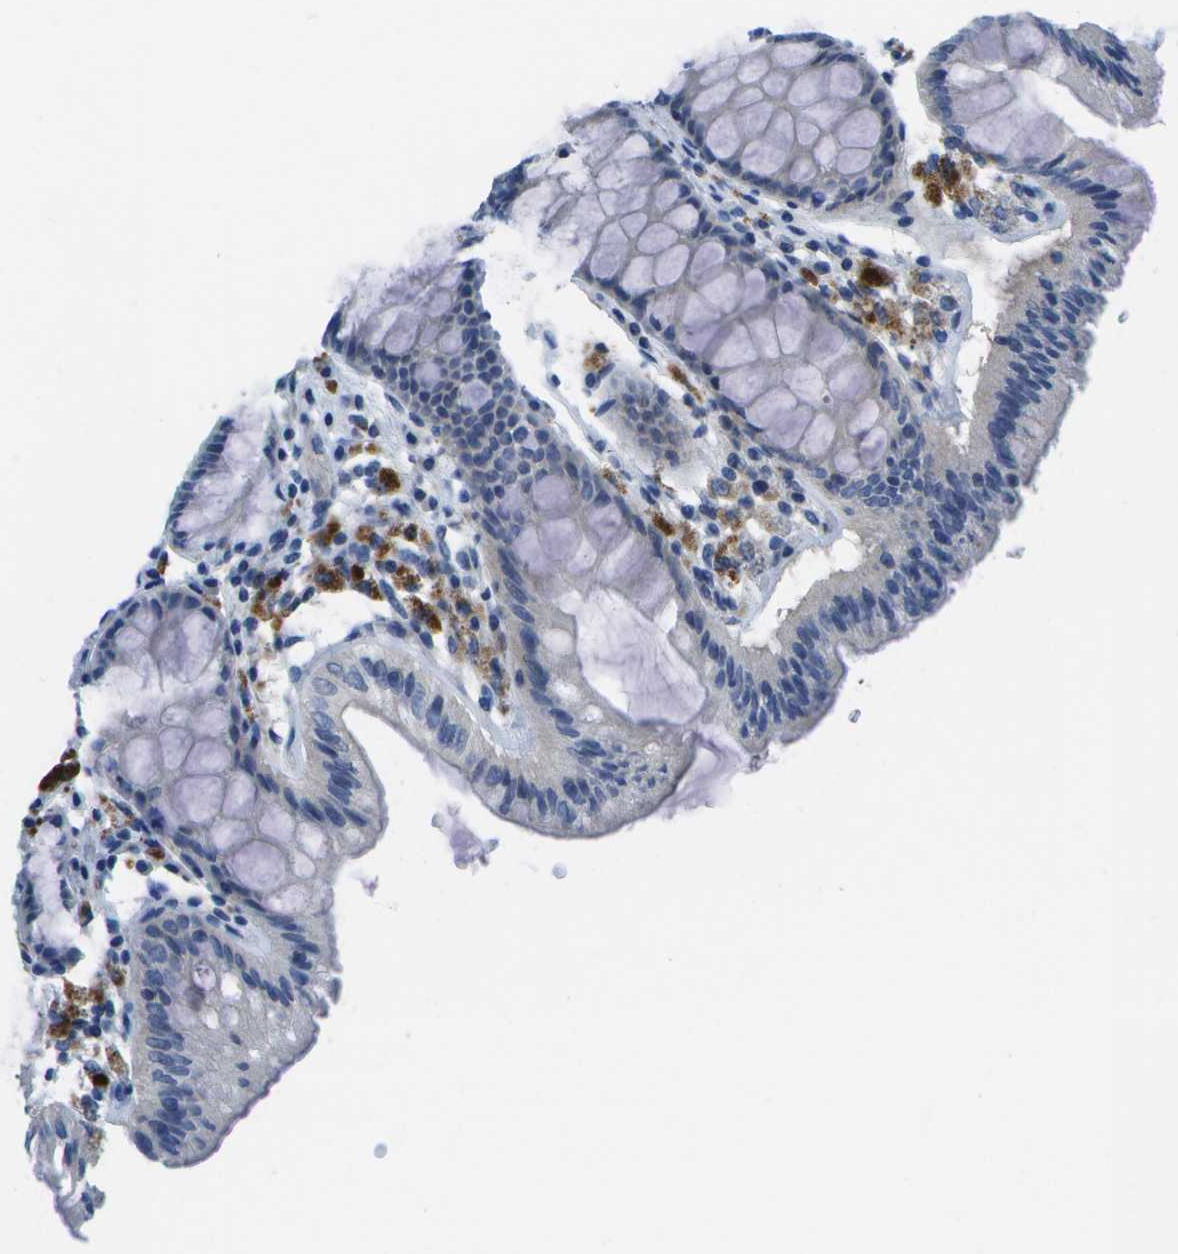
{"staining": {"intensity": "negative", "quantity": "none", "location": "none"}, "tissue": "colon", "cell_type": "Endothelial cells", "image_type": "normal", "snomed": [{"axis": "morphology", "description": "Normal tissue, NOS"}, {"axis": "topography", "description": "Colon"}], "caption": "Colon stained for a protein using IHC demonstrates no staining endothelial cells.", "gene": "DCT", "patient": {"sex": "female", "age": 55}}